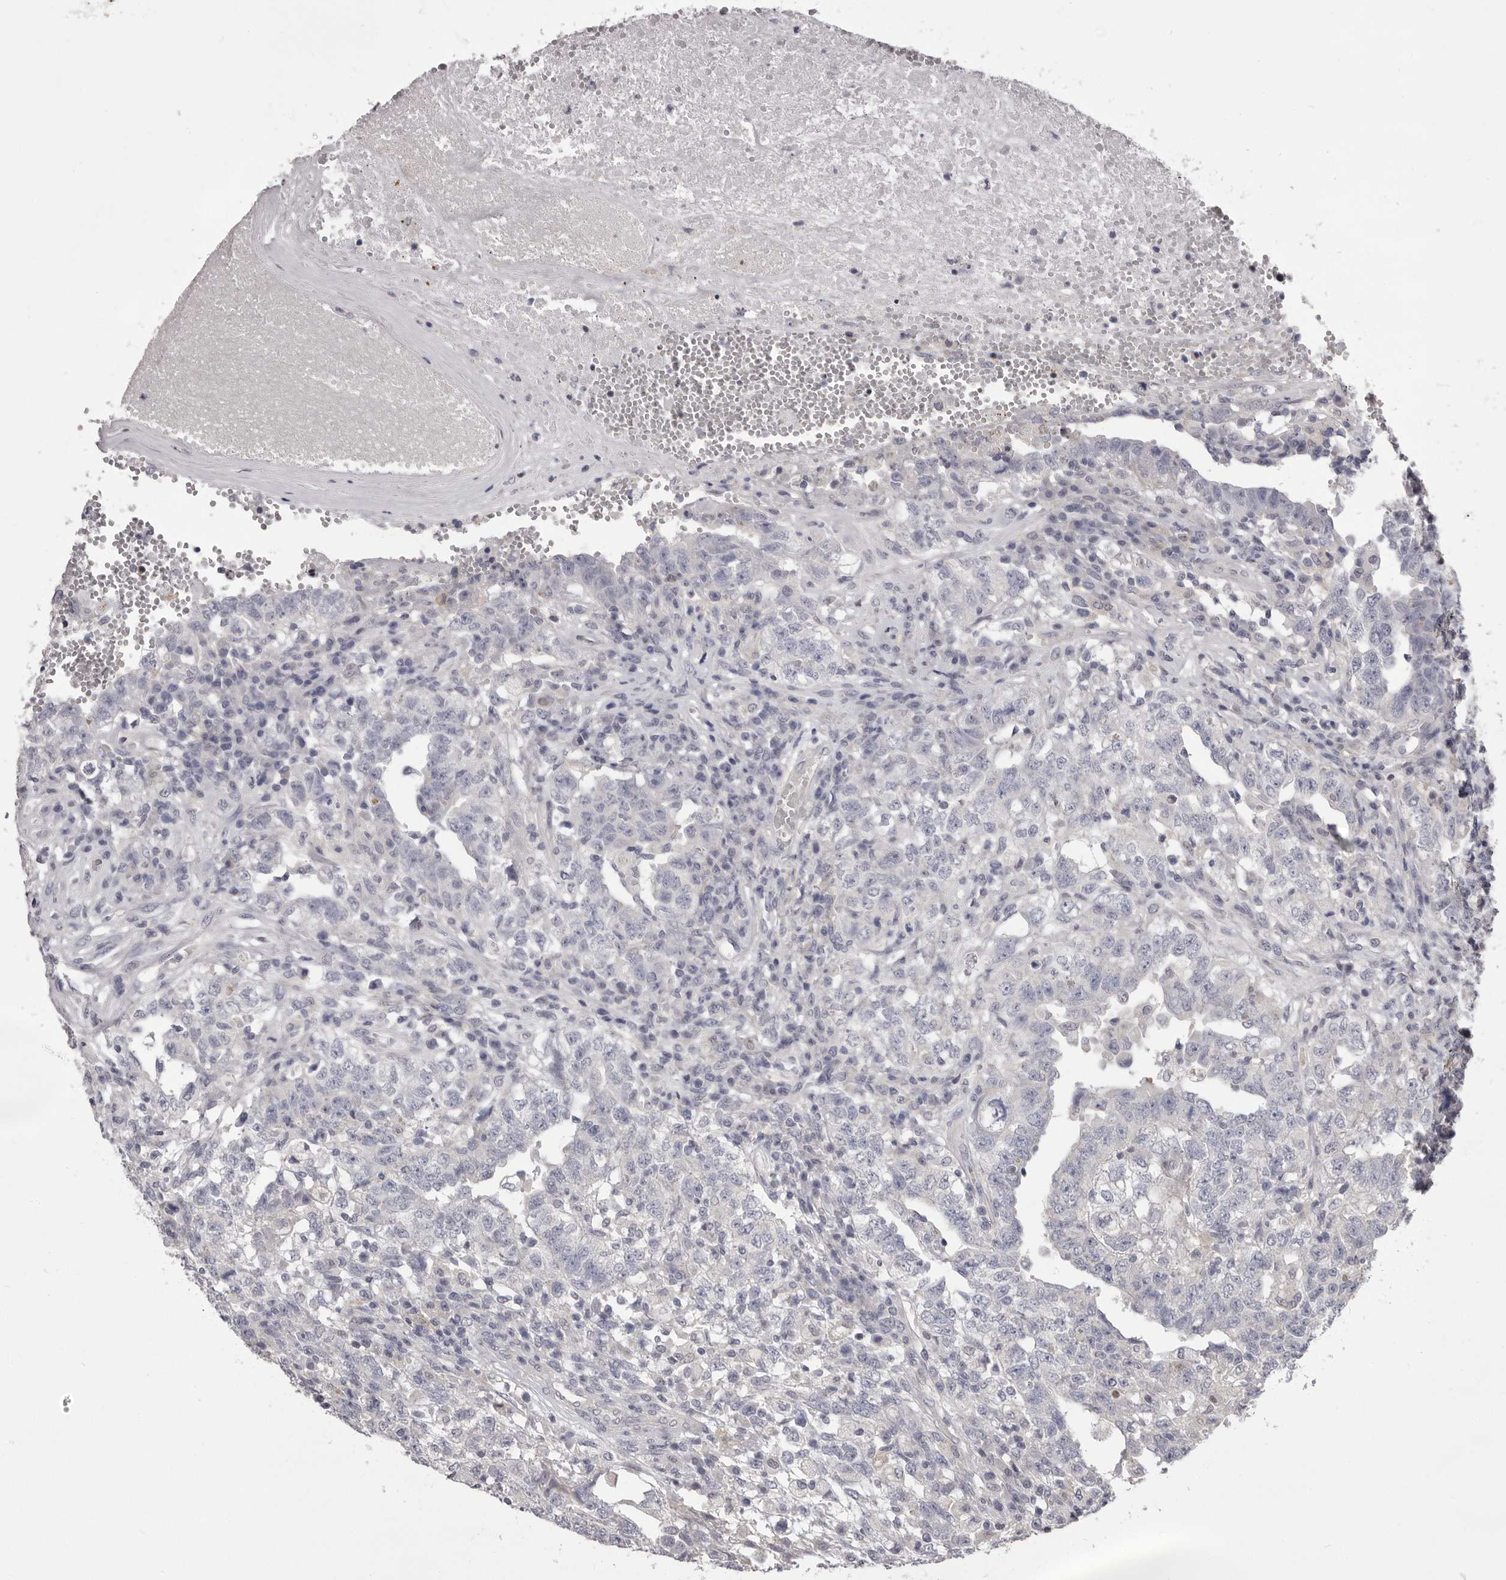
{"staining": {"intensity": "negative", "quantity": "none", "location": "none"}, "tissue": "testis cancer", "cell_type": "Tumor cells", "image_type": "cancer", "snomed": [{"axis": "morphology", "description": "Carcinoma, Embryonal, NOS"}, {"axis": "topography", "description": "Testis"}], "caption": "This is an immunohistochemistry (IHC) histopathology image of human testis cancer. There is no expression in tumor cells.", "gene": "MDH1", "patient": {"sex": "male", "age": 26}}